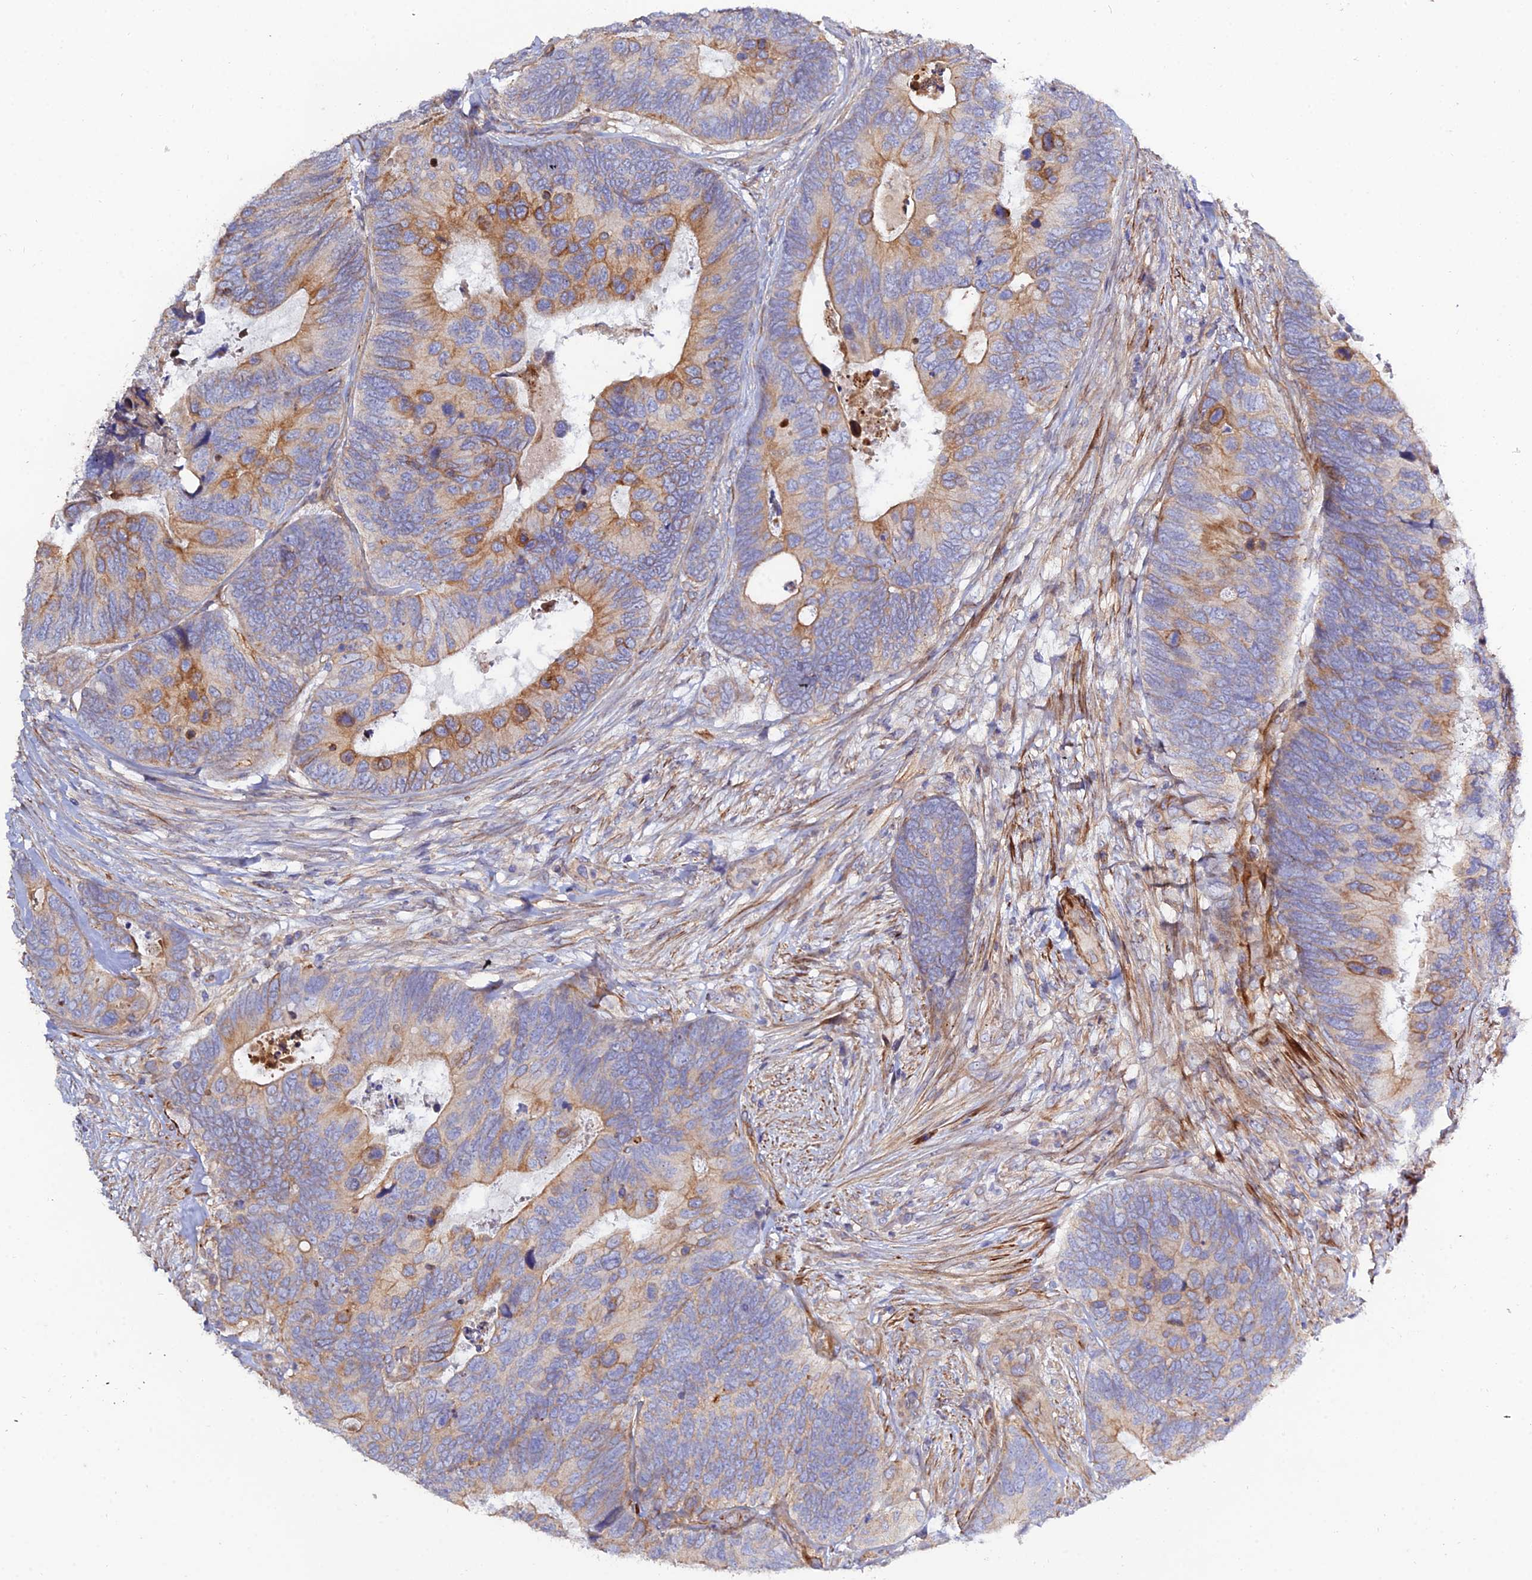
{"staining": {"intensity": "moderate", "quantity": "25%-75%", "location": "cytoplasmic/membranous"}, "tissue": "colorectal cancer", "cell_type": "Tumor cells", "image_type": "cancer", "snomed": [{"axis": "morphology", "description": "Adenocarcinoma, NOS"}, {"axis": "topography", "description": "Colon"}], "caption": "The histopathology image demonstrates a brown stain indicating the presence of a protein in the cytoplasmic/membranous of tumor cells in colorectal adenocarcinoma.", "gene": "ARL6IP1", "patient": {"sex": "female", "age": 67}}